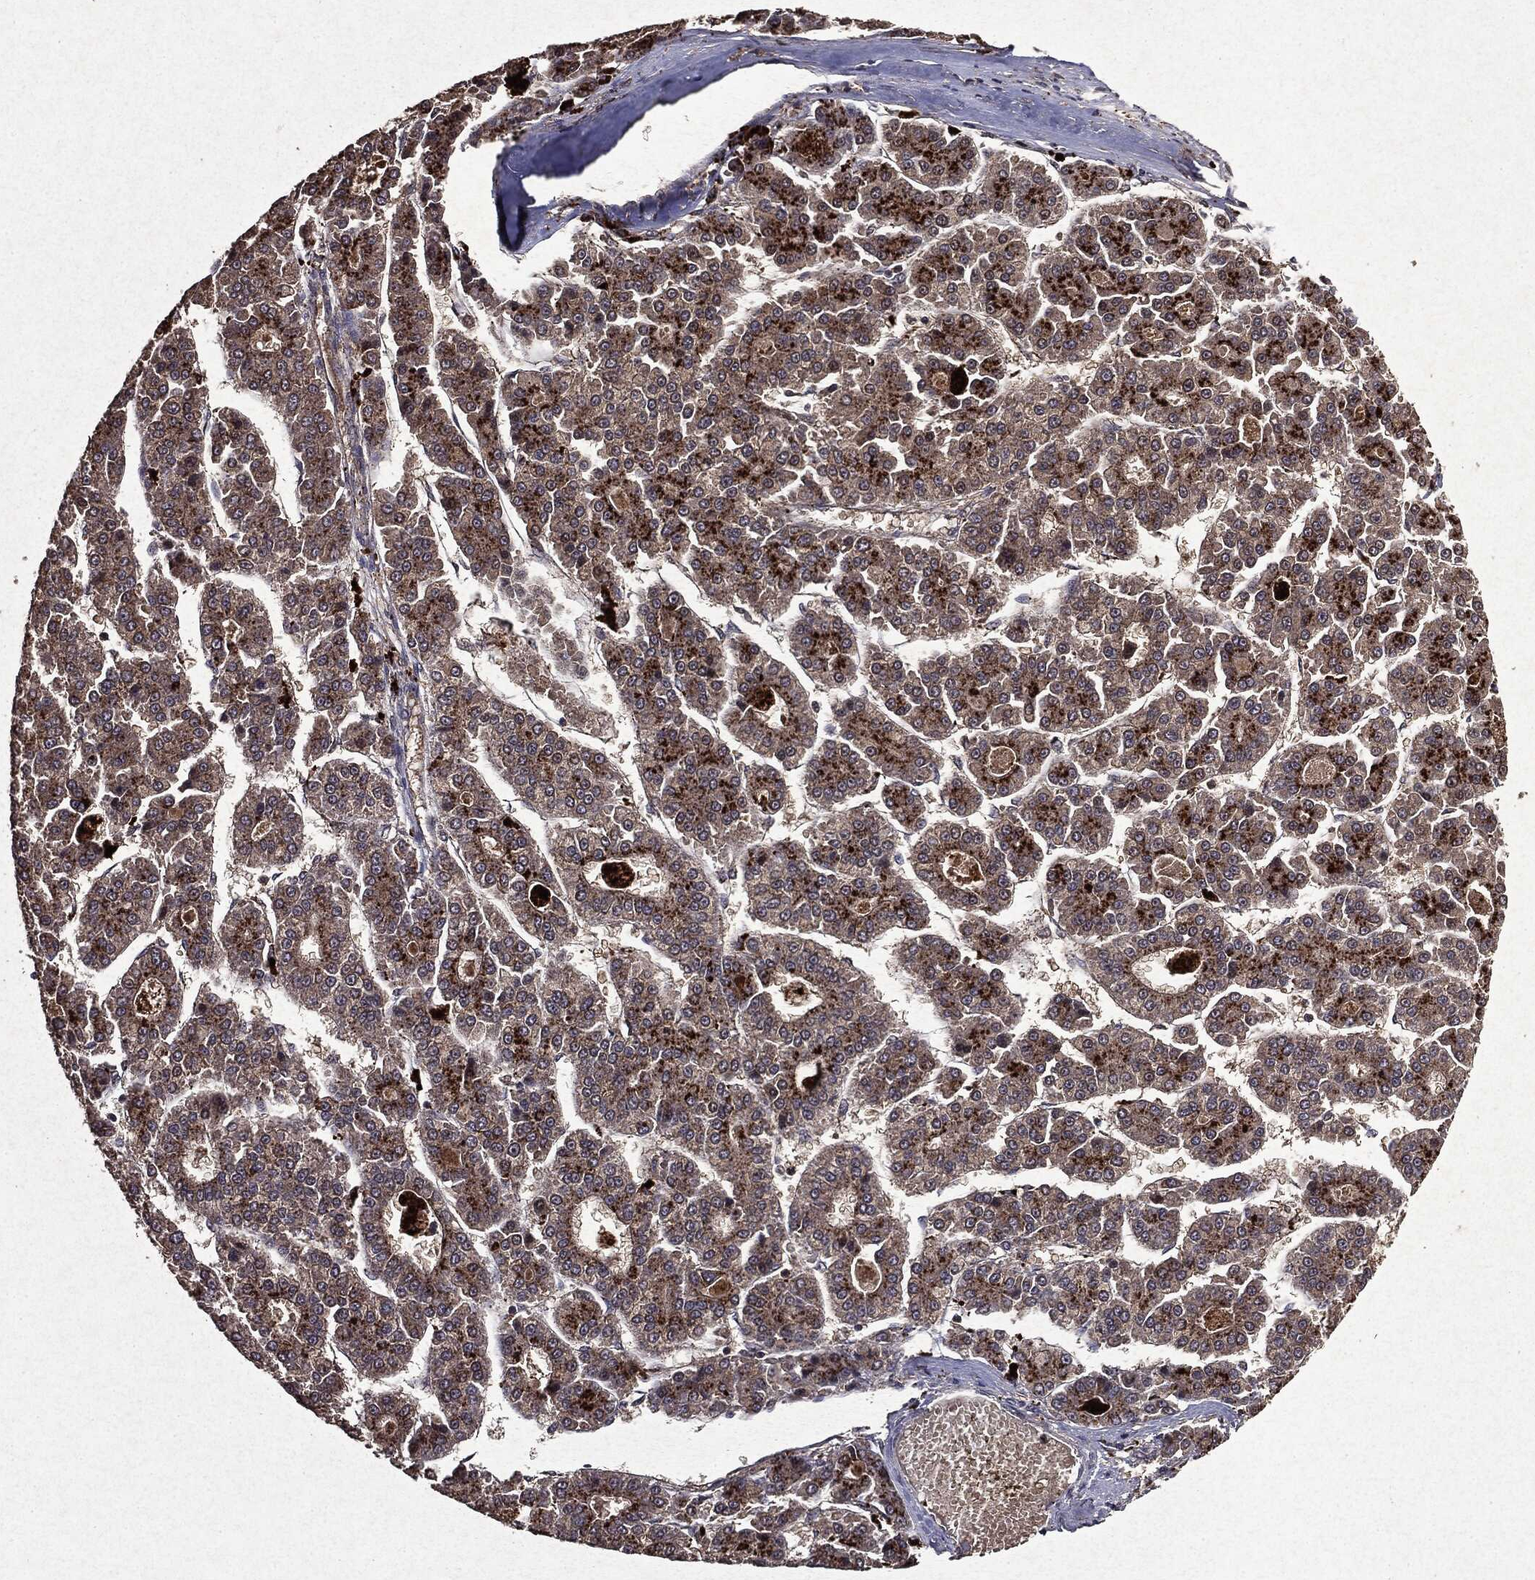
{"staining": {"intensity": "weak", "quantity": ">75%", "location": "cytoplasmic/membranous"}, "tissue": "liver cancer", "cell_type": "Tumor cells", "image_type": "cancer", "snomed": [{"axis": "morphology", "description": "Carcinoma, Hepatocellular, NOS"}, {"axis": "topography", "description": "Liver"}], "caption": "Immunohistochemical staining of hepatocellular carcinoma (liver) exhibits low levels of weak cytoplasmic/membranous expression in approximately >75% of tumor cells.", "gene": "MTOR", "patient": {"sex": "male", "age": 70}}